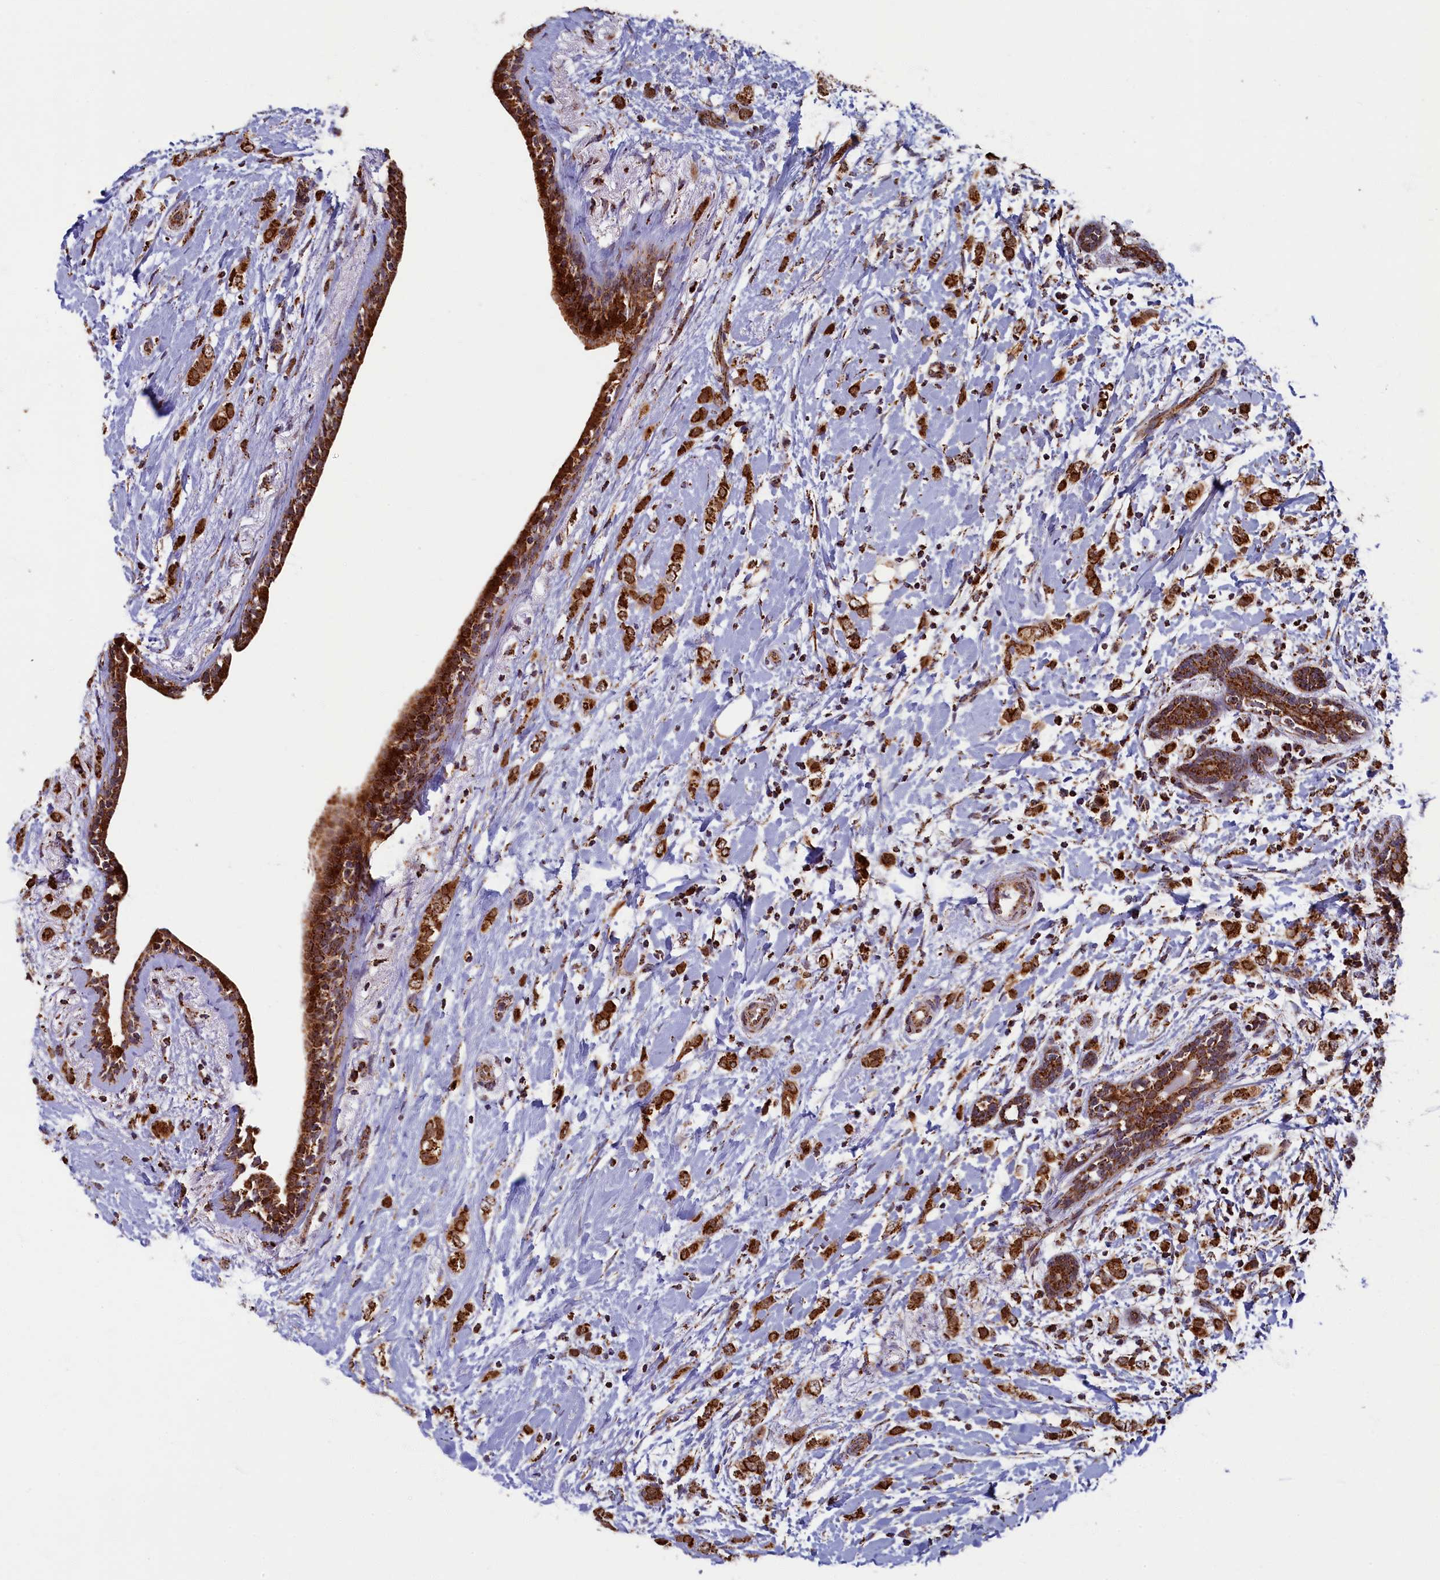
{"staining": {"intensity": "strong", "quantity": ">75%", "location": "cytoplasmic/membranous"}, "tissue": "breast cancer", "cell_type": "Tumor cells", "image_type": "cancer", "snomed": [{"axis": "morphology", "description": "Normal tissue, NOS"}, {"axis": "morphology", "description": "Lobular carcinoma"}, {"axis": "topography", "description": "Breast"}], "caption": "DAB (3,3'-diaminobenzidine) immunohistochemical staining of breast lobular carcinoma exhibits strong cytoplasmic/membranous protein staining in approximately >75% of tumor cells.", "gene": "SPR", "patient": {"sex": "female", "age": 47}}